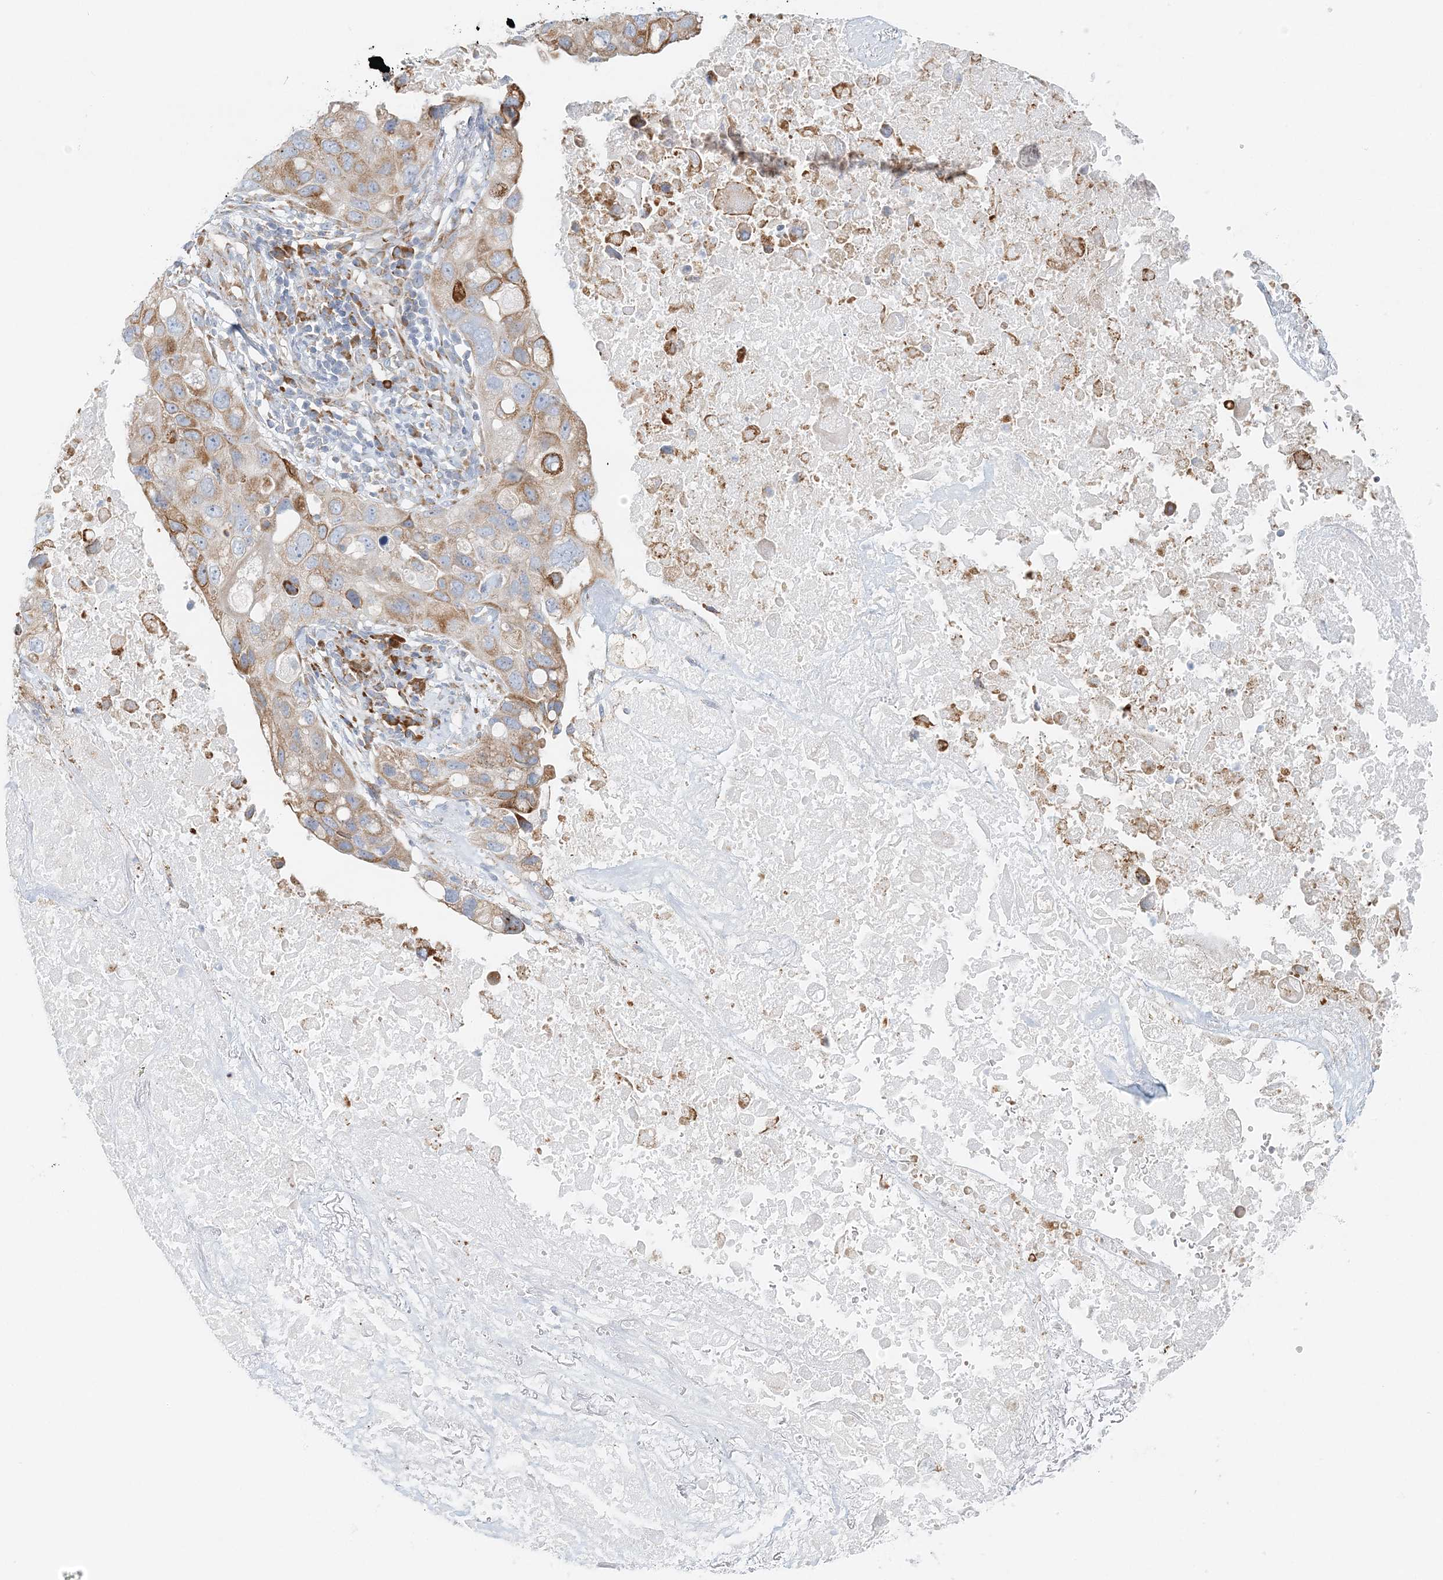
{"staining": {"intensity": "moderate", "quantity": ">75%", "location": "cytoplasmic/membranous"}, "tissue": "lung cancer", "cell_type": "Tumor cells", "image_type": "cancer", "snomed": [{"axis": "morphology", "description": "Squamous cell carcinoma, NOS"}, {"axis": "topography", "description": "Lung"}], "caption": "Squamous cell carcinoma (lung) stained with DAB (3,3'-diaminobenzidine) immunohistochemistry (IHC) reveals medium levels of moderate cytoplasmic/membranous expression in approximately >75% of tumor cells. Immunohistochemistry stains the protein in brown and the nuclei are stained blue.", "gene": "STK11IP", "patient": {"sex": "female", "age": 73}}